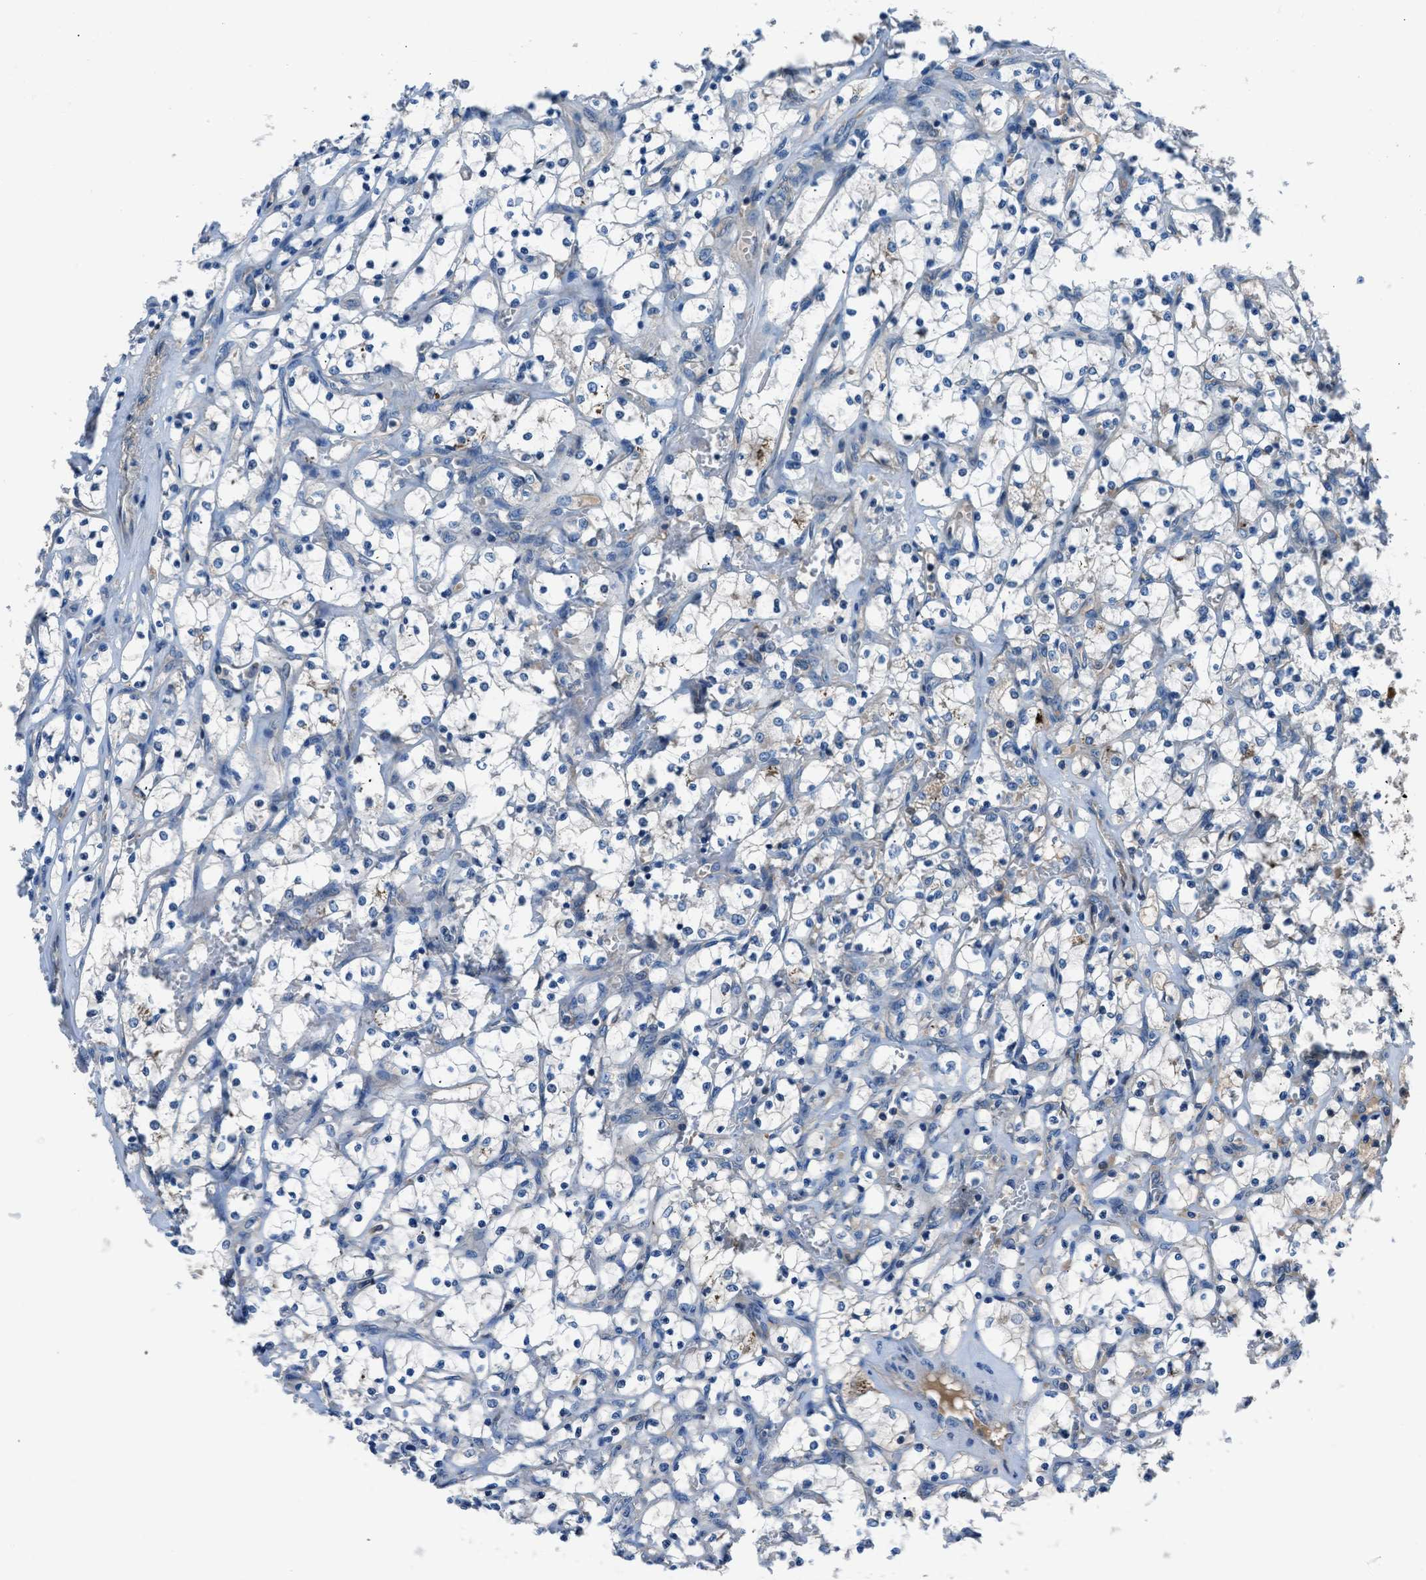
{"staining": {"intensity": "negative", "quantity": "none", "location": "none"}, "tissue": "renal cancer", "cell_type": "Tumor cells", "image_type": "cancer", "snomed": [{"axis": "morphology", "description": "Adenocarcinoma, NOS"}, {"axis": "topography", "description": "Kidney"}], "caption": "Immunohistochemistry (IHC) image of neoplastic tissue: human renal cancer stained with DAB (3,3'-diaminobenzidine) shows no significant protein positivity in tumor cells.", "gene": "SLC38A6", "patient": {"sex": "female", "age": 69}}